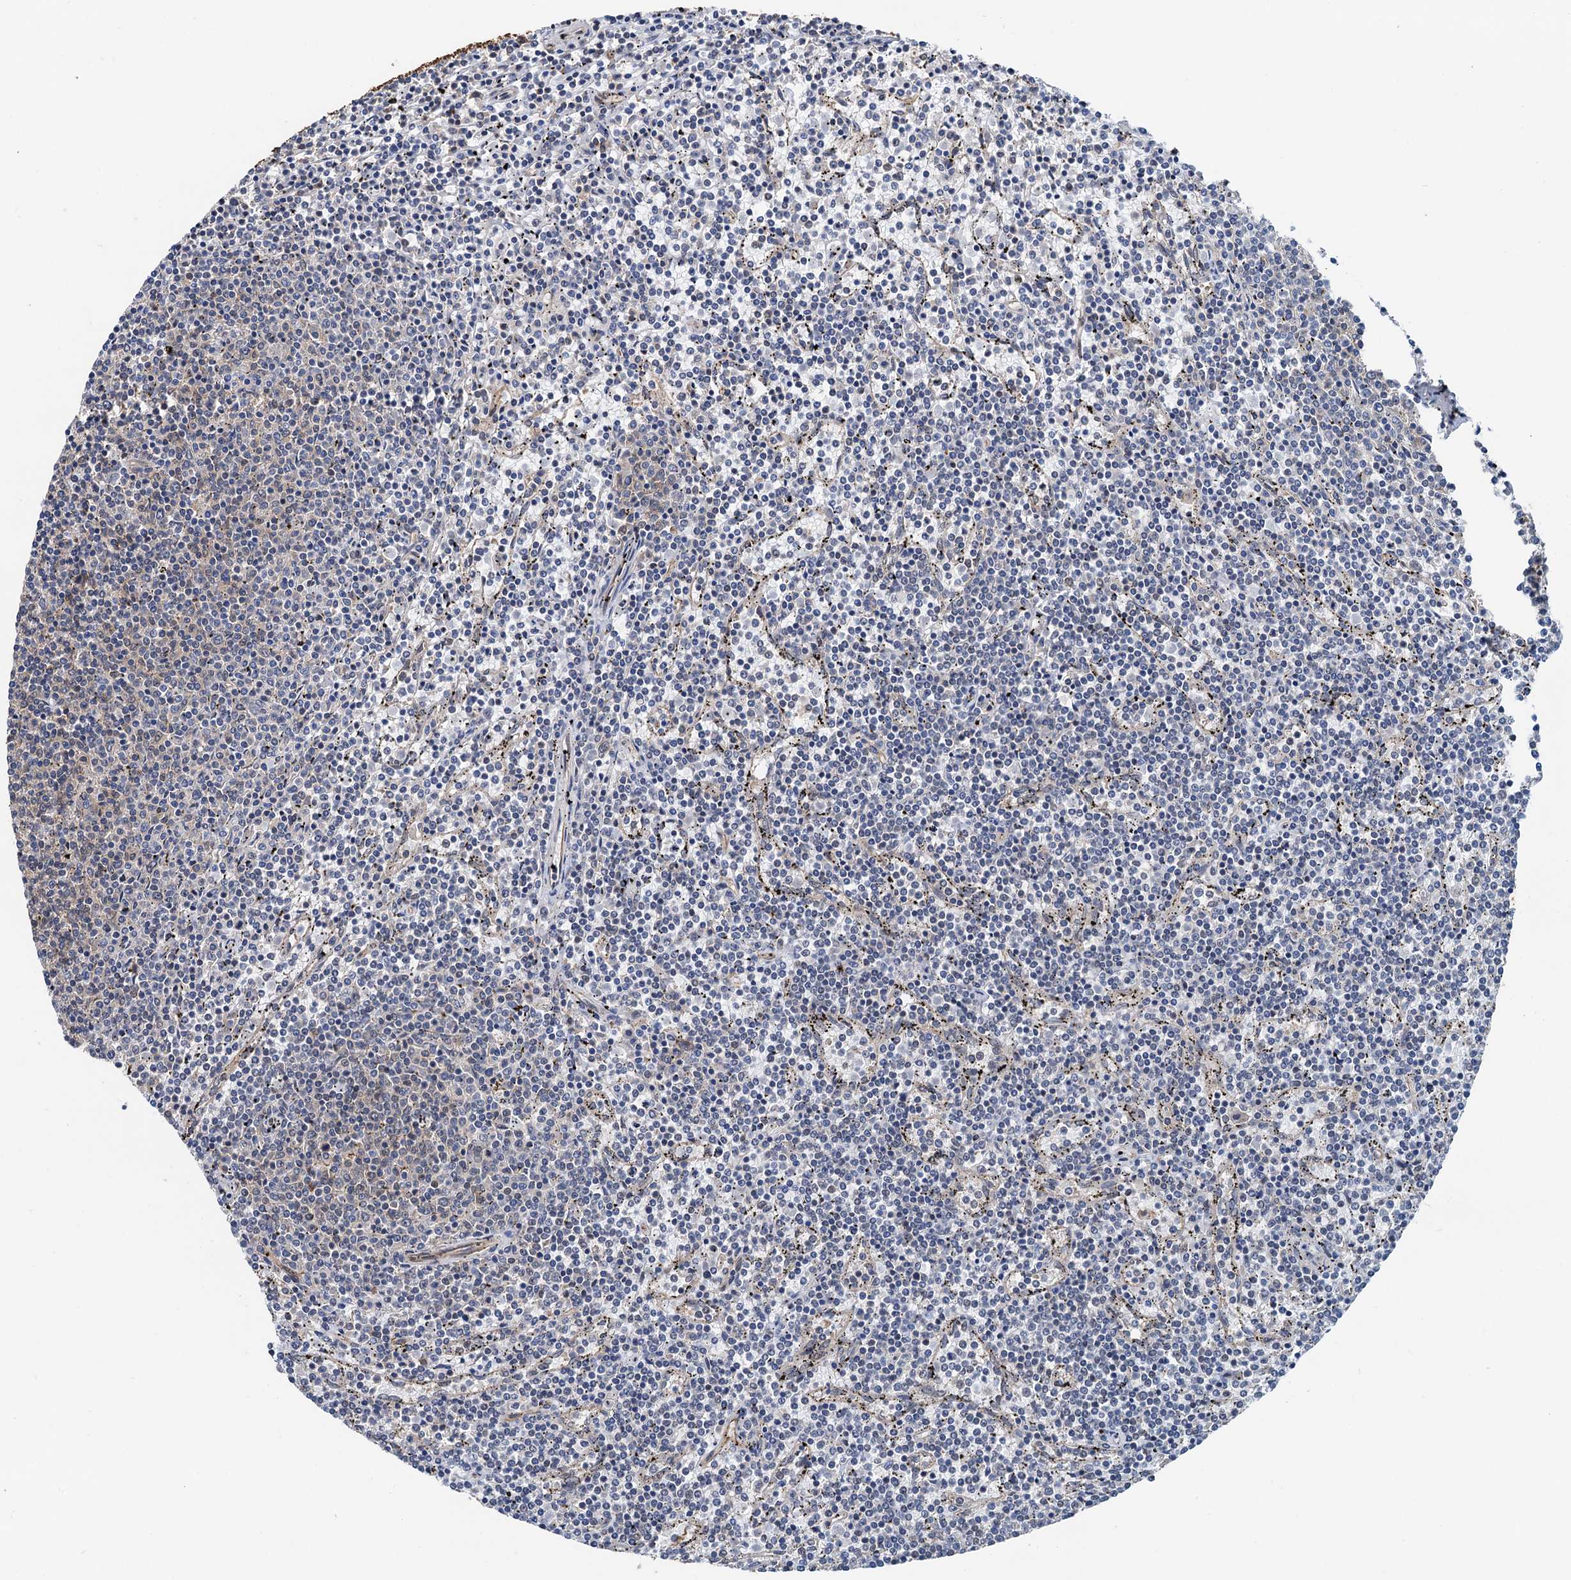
{"staining": {"intensity": "negative", "quantity": "none", "location": "none"}, "tissue": "lymphoma", "cell_type": "Tumor cells", "image_type": "cancer", "snomed": [{"axis": "morphology", "description": "Malignant lymphoma, non-Hodgkin's type, Low grade"}, {"axis": "topography", "description": "Spleen"}], "caption": "The immunohistochemistry histopathology image has no significant staining in tumor cells of lymphoma tissue. (DAB (3,3'-diaminobenzidine) immunohistochemistry (IHC), high magnification).", "gene": "CFDP1", "patient": {"sex": "female", "age": 50}}